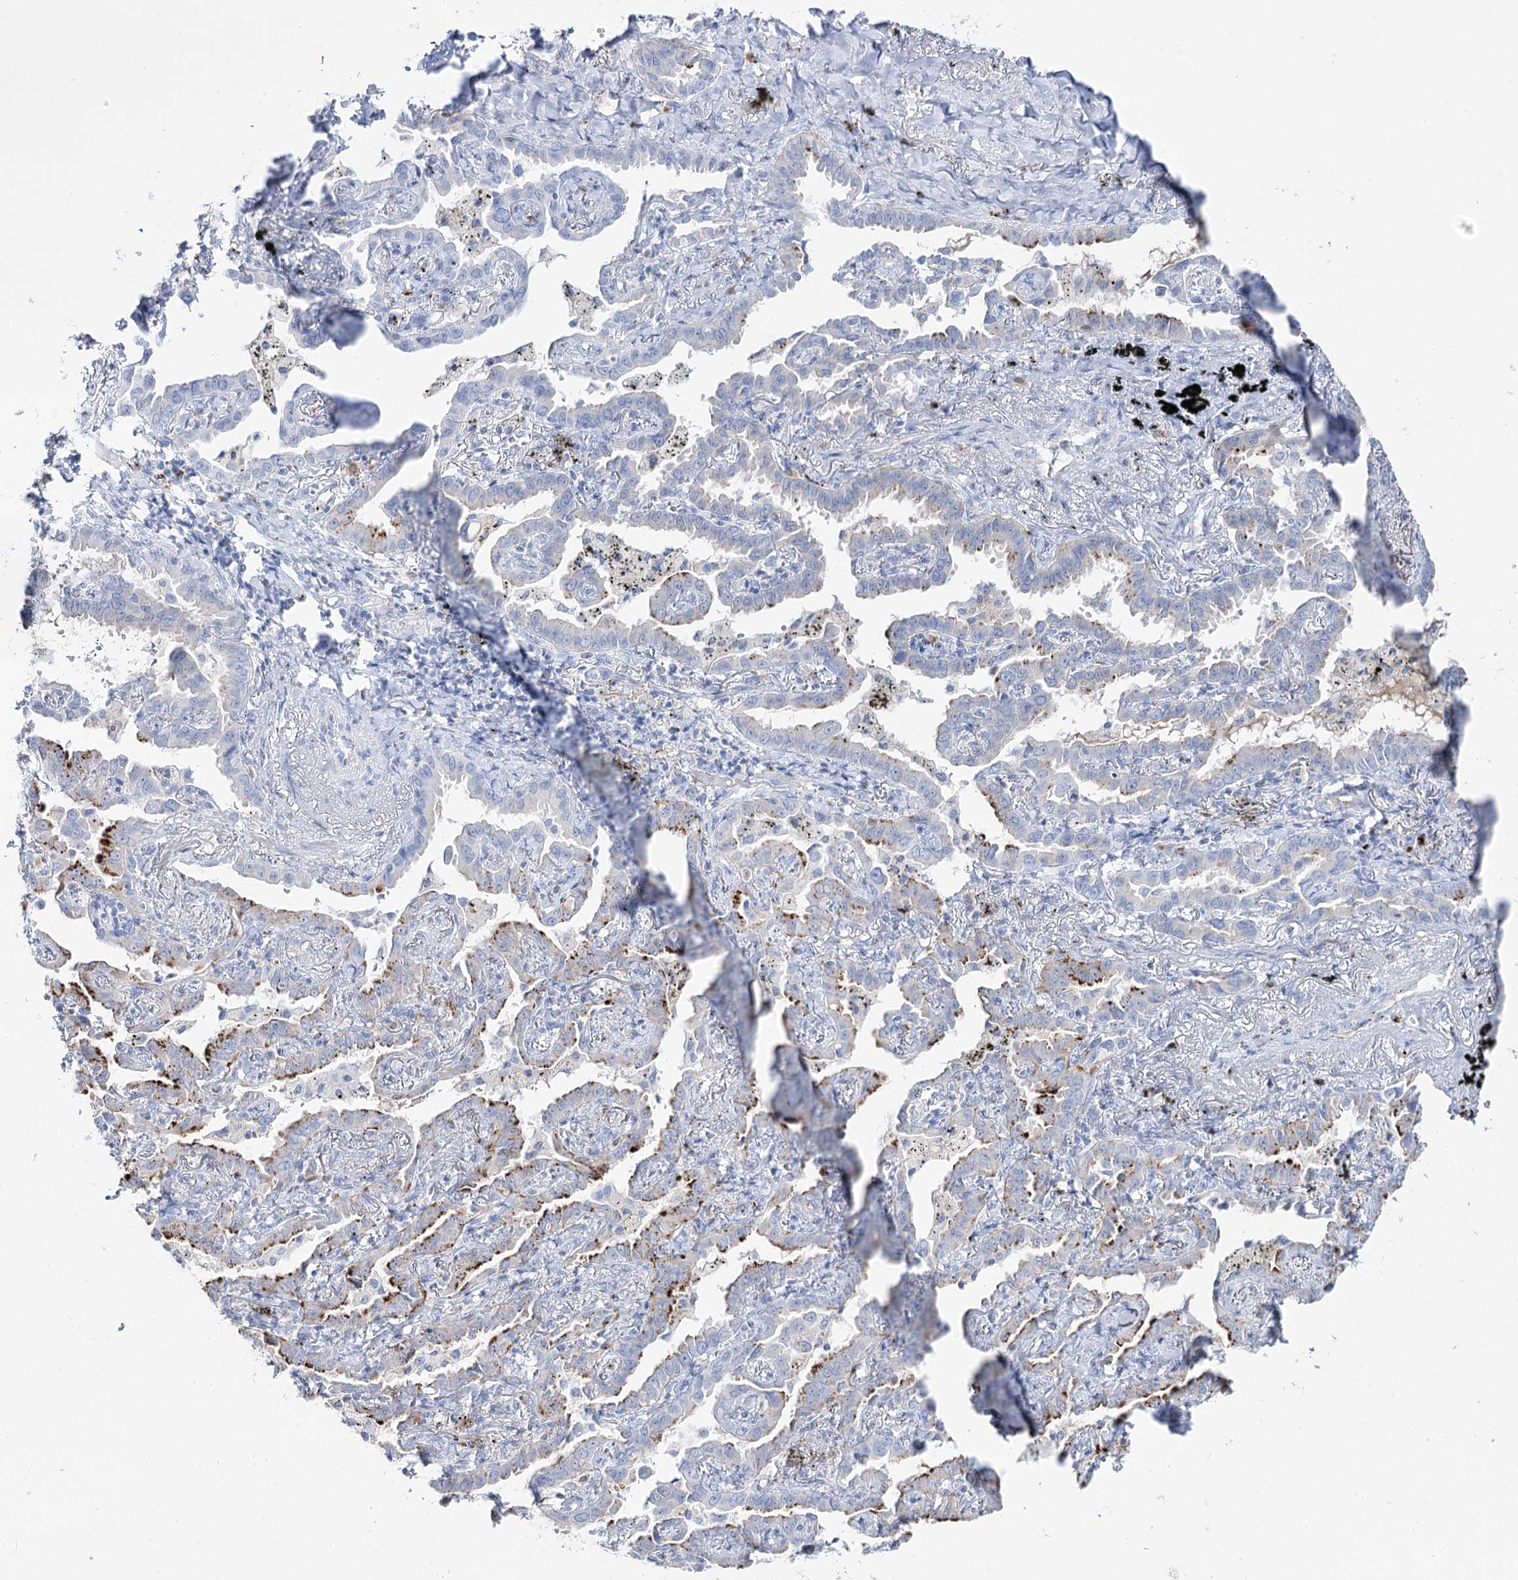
{"staining": {"intensity": "moderate", "quantity": "<25%", "location": "cytoplasmic/membranous"}, "tissue": "lung cancer", "cell_type": "Tumor cells", "image_type": "cancer", "snomed": [{"axis": "morphology", "description": "Adenocarcinoma, NOS"}, {"axis": "topography", "description": "Lung"}], "caption": "Immunohistochemical staining of lung adenocarcinoma reveals low levels of moderate cytoplasmic/membranous protein expression in about <25% of tumor cells. The protein is shown in brown color, while the nuclei are stained blue.", "gene": "SLC3A1", "patient": {"sex": "male", "age": 67}}